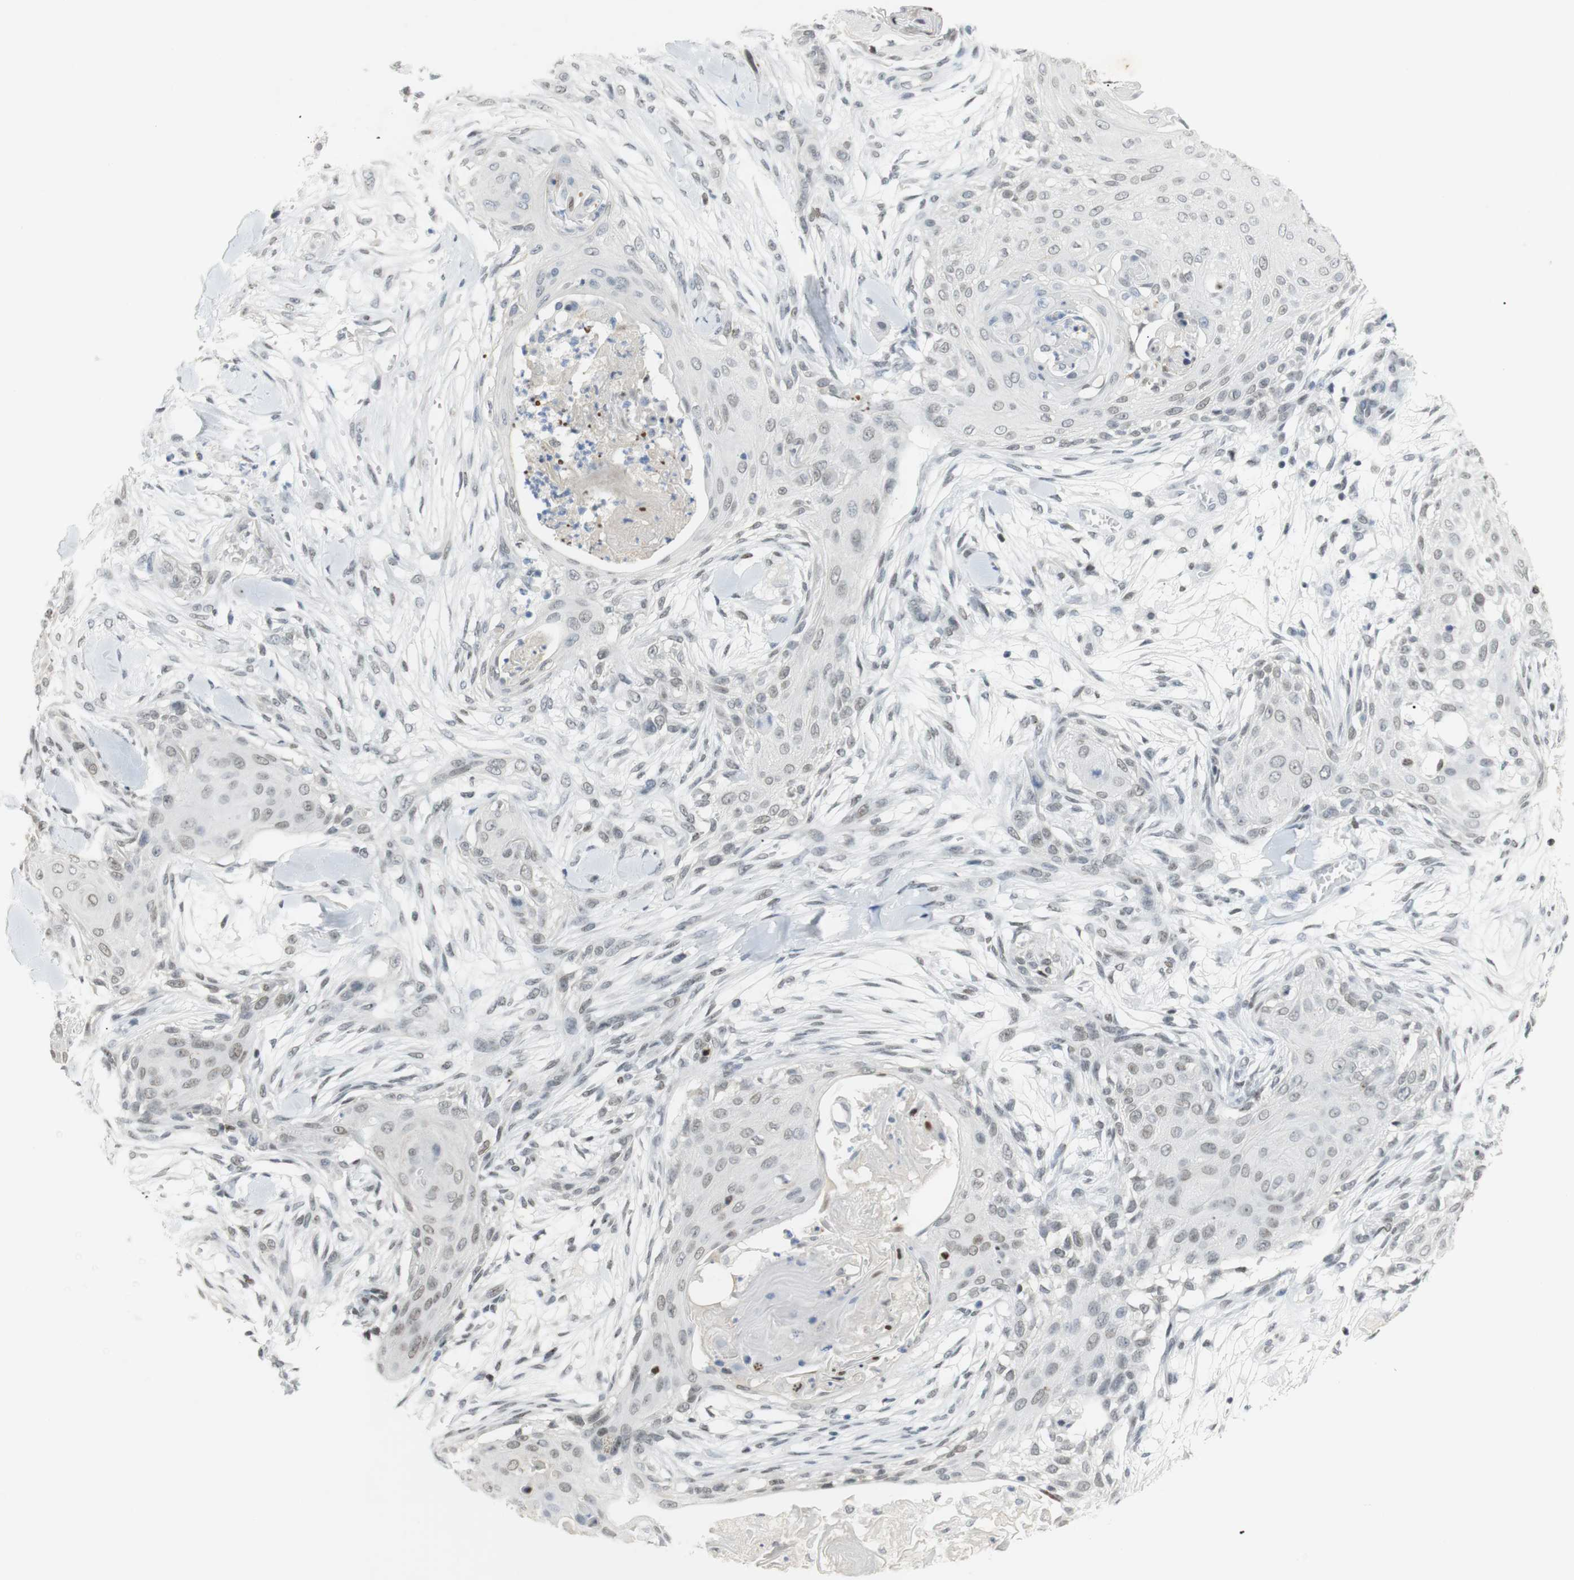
{"staining": {"intensity": "weak", "quantity": "<25%", "location": "nuclear"}, "tissue": "skin cancer", "cell_type": "Tumor cells", "image_type": "cancer", "snomed": [{"axis": "morphology", "description": "Squamous cell carcinoma, NOS"}, {"axis": "topography", "description": "Skin"}], "caption": "Squamous cell carcinoma (skin) was stained to show a protein in brown. There is no significant staining in tumor cells.", "gene": "BMI1", "patient": {"sex": "female", "age": 59}}